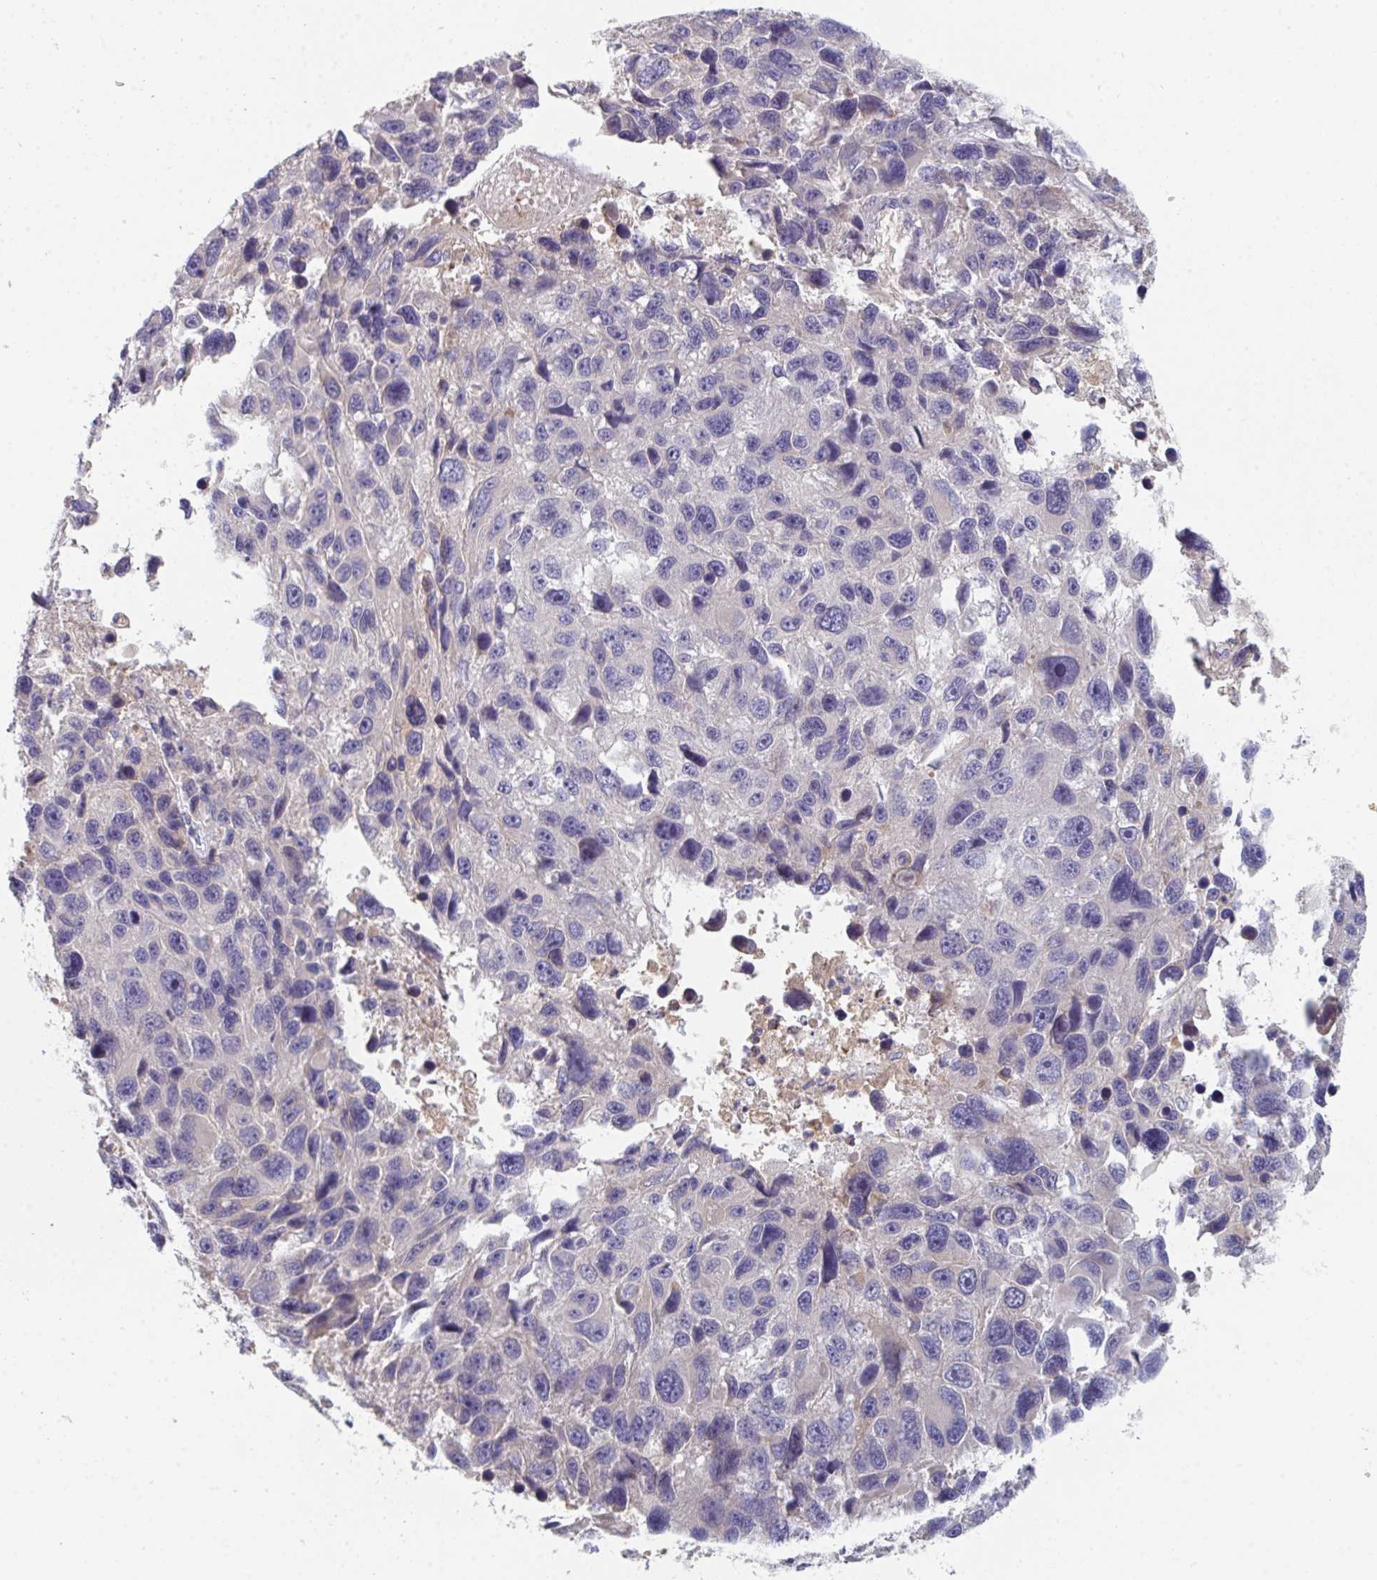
{"staining": {"intensity": "negative", "quantity": "none", "location": "none"}, "tissue": "melanoma", "cell_type": "Tumor cells", "image_type": "cancer", "snomed": [{"axis": "morphology", "description": "Malignant melanoma, NOS"}, {"axis": "topography", "description": "Skin"}], "caption": "Malignant melanoma was stained to show a protein in brown. There is no significant staining in tumor cells.", "gene": "HGFAC", "patient": {"sex": "male", "age": 53}}